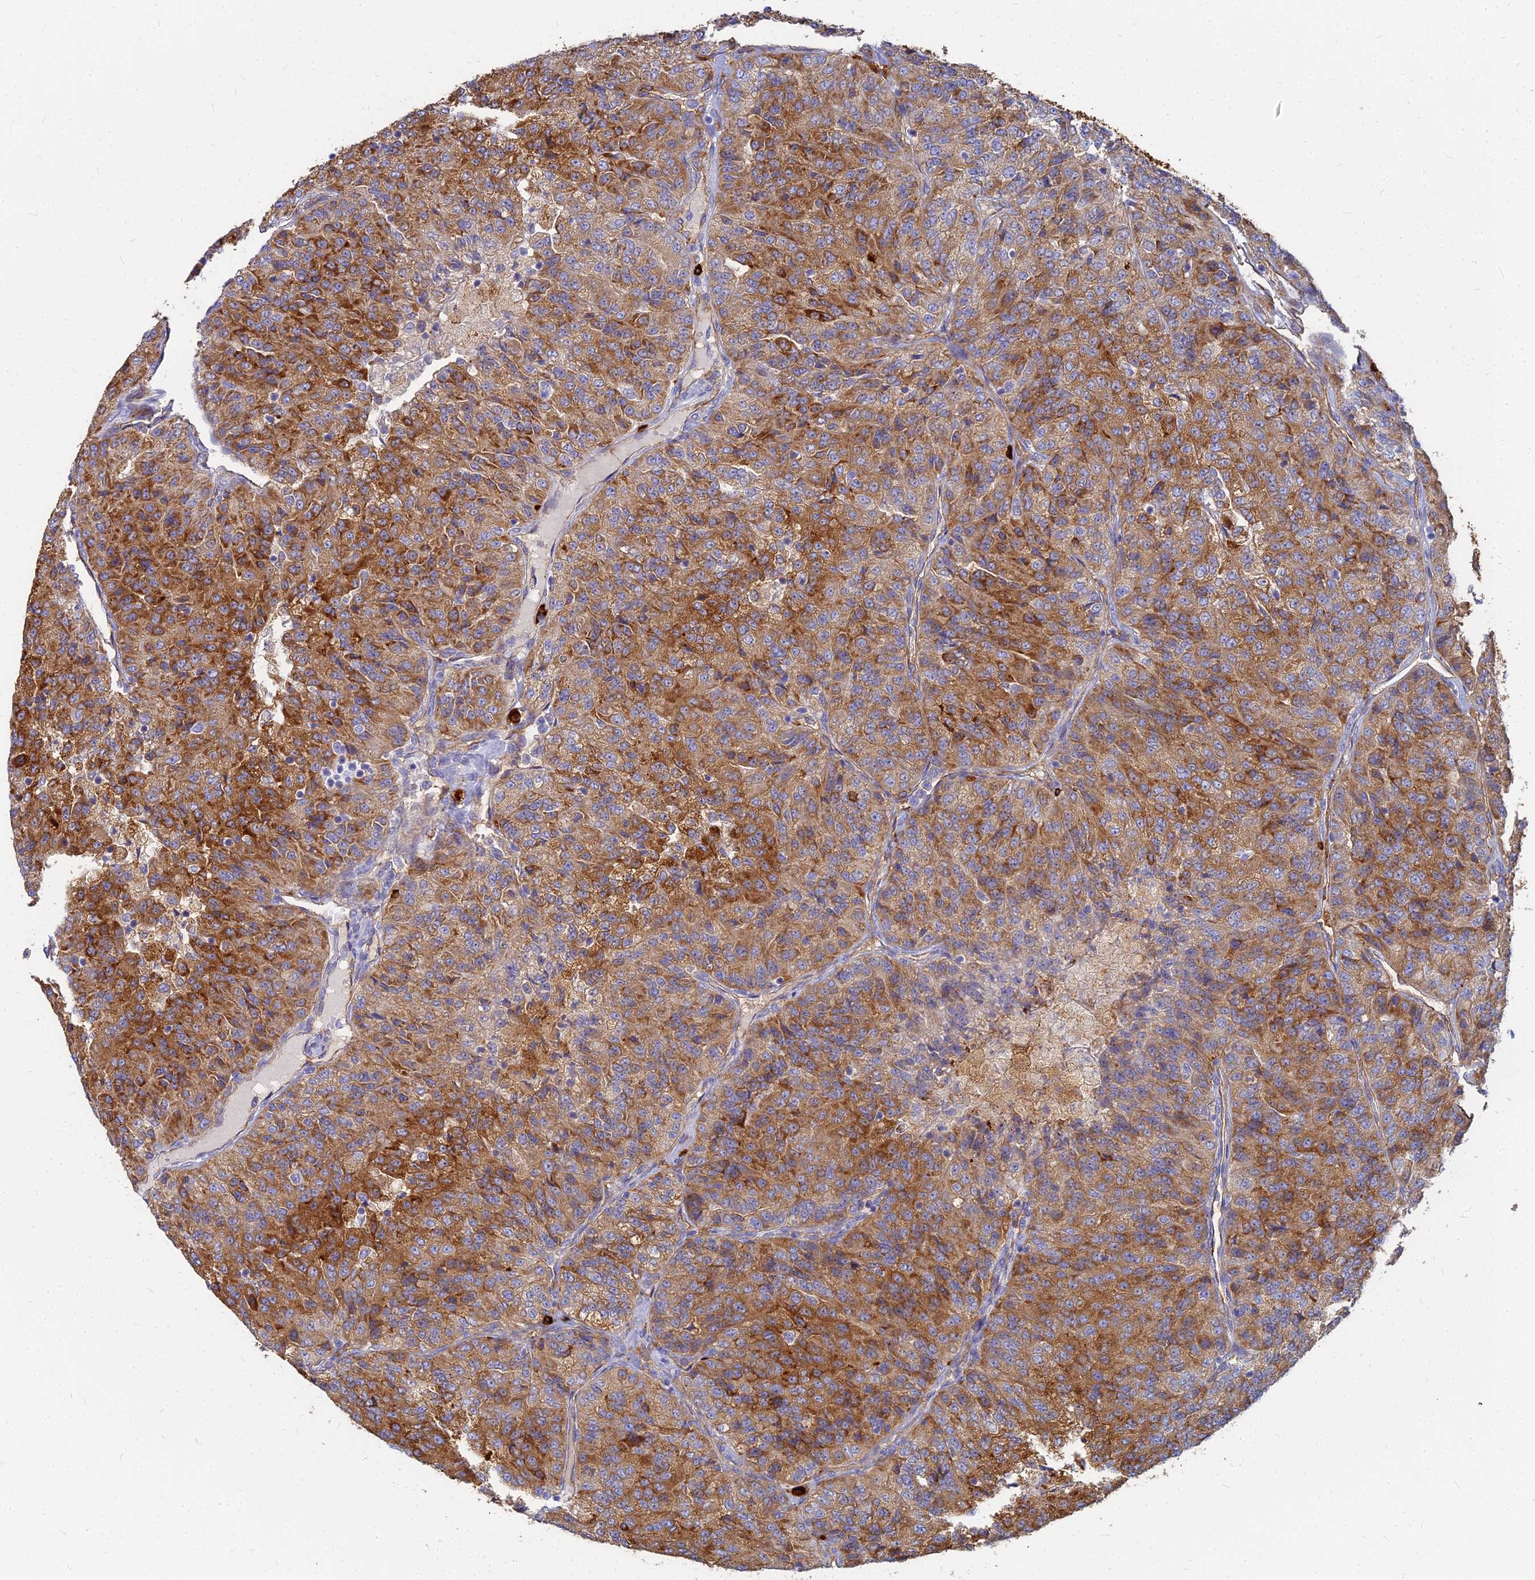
{"staining": {"intensity": "strong", "quantity": ">75%", "location": "cytoplasmic/membranous"}, "tissue": "renal cancer", "cell_type": "Tumor cells", "image_type": "cancer", "snomed": [{"axis": "morphology", "description": "Adenocarcinoma, NOS"}, {"axis": "topography", "description": "Kidney"}], "caption": "Human adenocarcinoma (renal) stained for a protein (brown) reveals strong cytoplasmic/membranous positive positivity in about >75% of tumor cells.", "gene": "VAT1", "patient": {"sex": "female", "age": 63}}